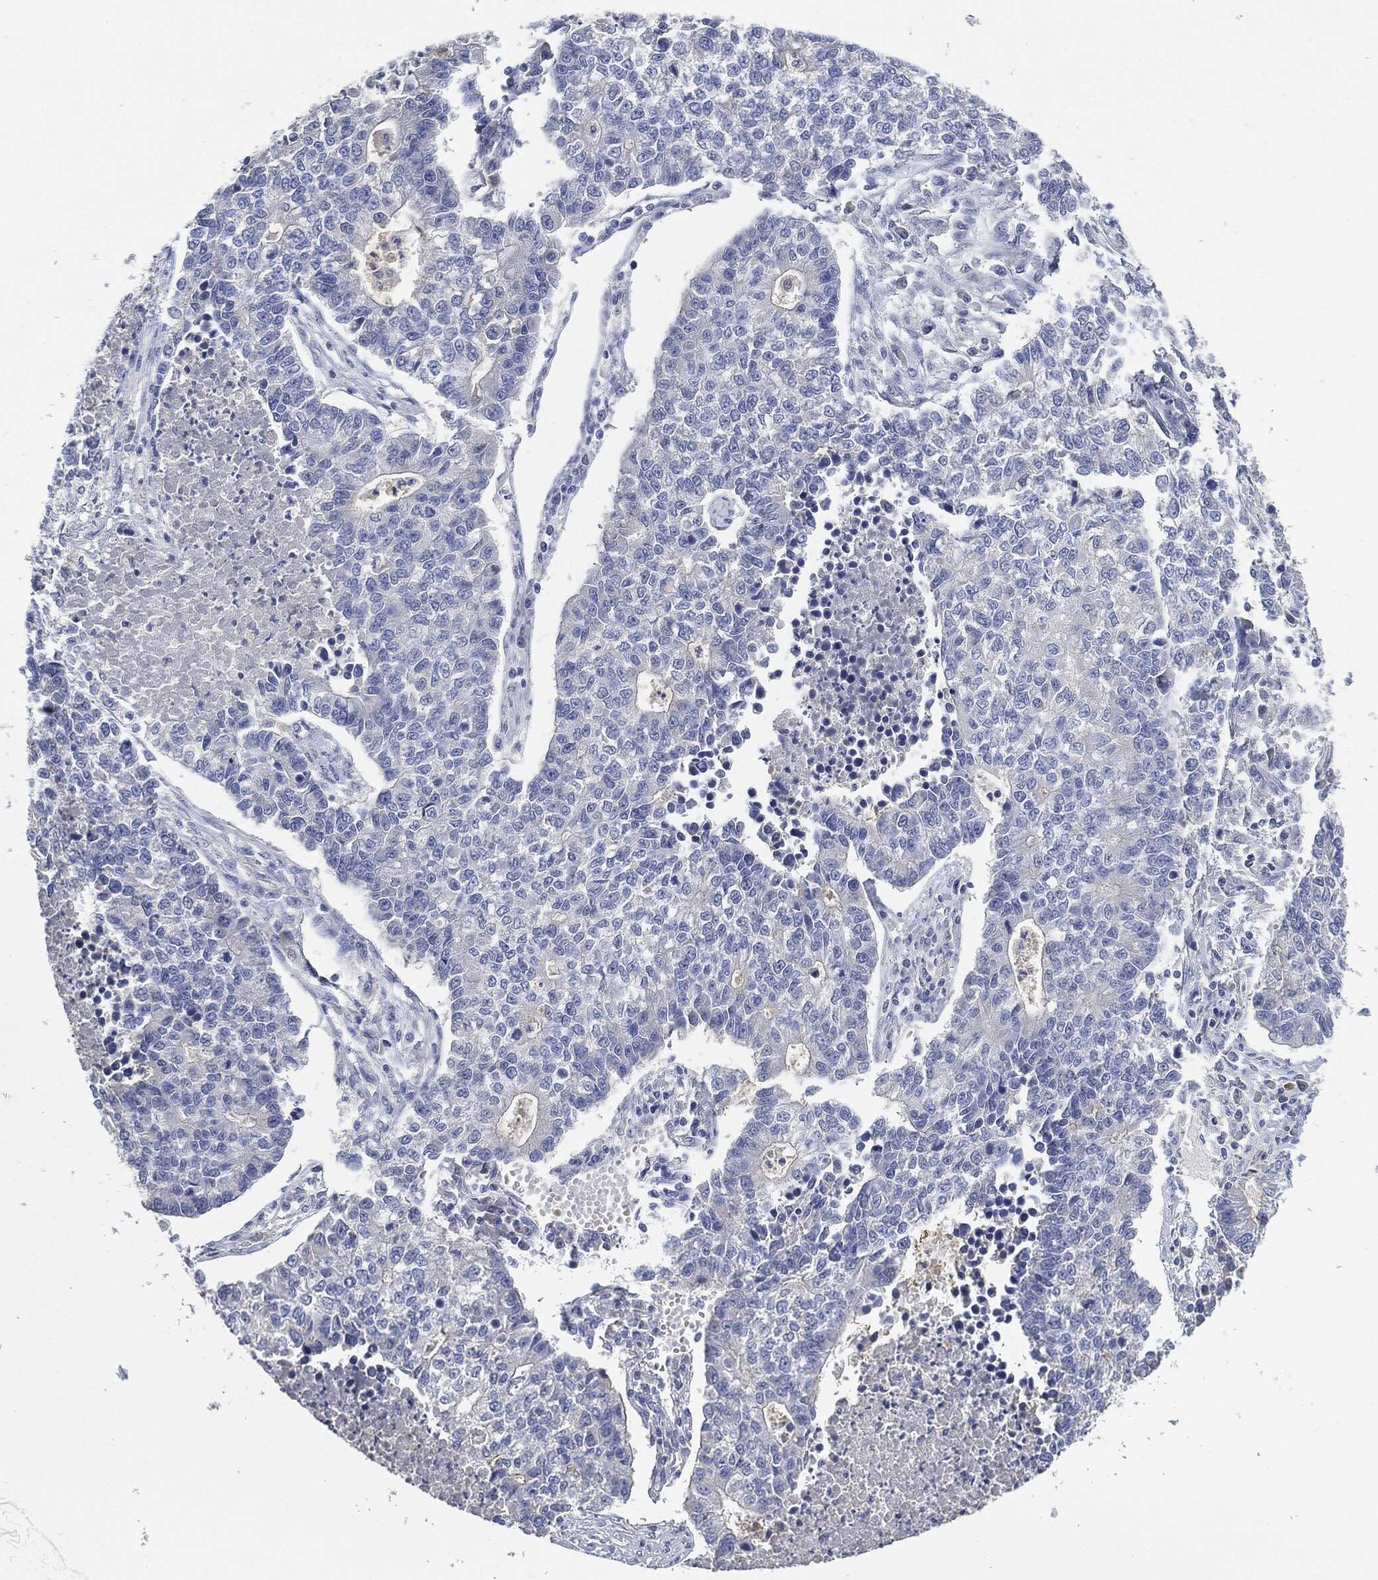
{"staining": {"intensity": "negative", "quantity": "none", "location": "none"}, "tissue": "lung cancer", "cell_type": "Tumor cells", "image_type": "cancer", "snomed": [{"axis": "morphology", "description": "Adenocarcinoma, NOS"}, {"axis": "topography", "description": "Lung"}], "caption": "Tumor cells are negative for brown protein staining in adenocarcinoma (lung).", "gene": "NTRK1", "patient": {"sex": "male", "age": 57}}